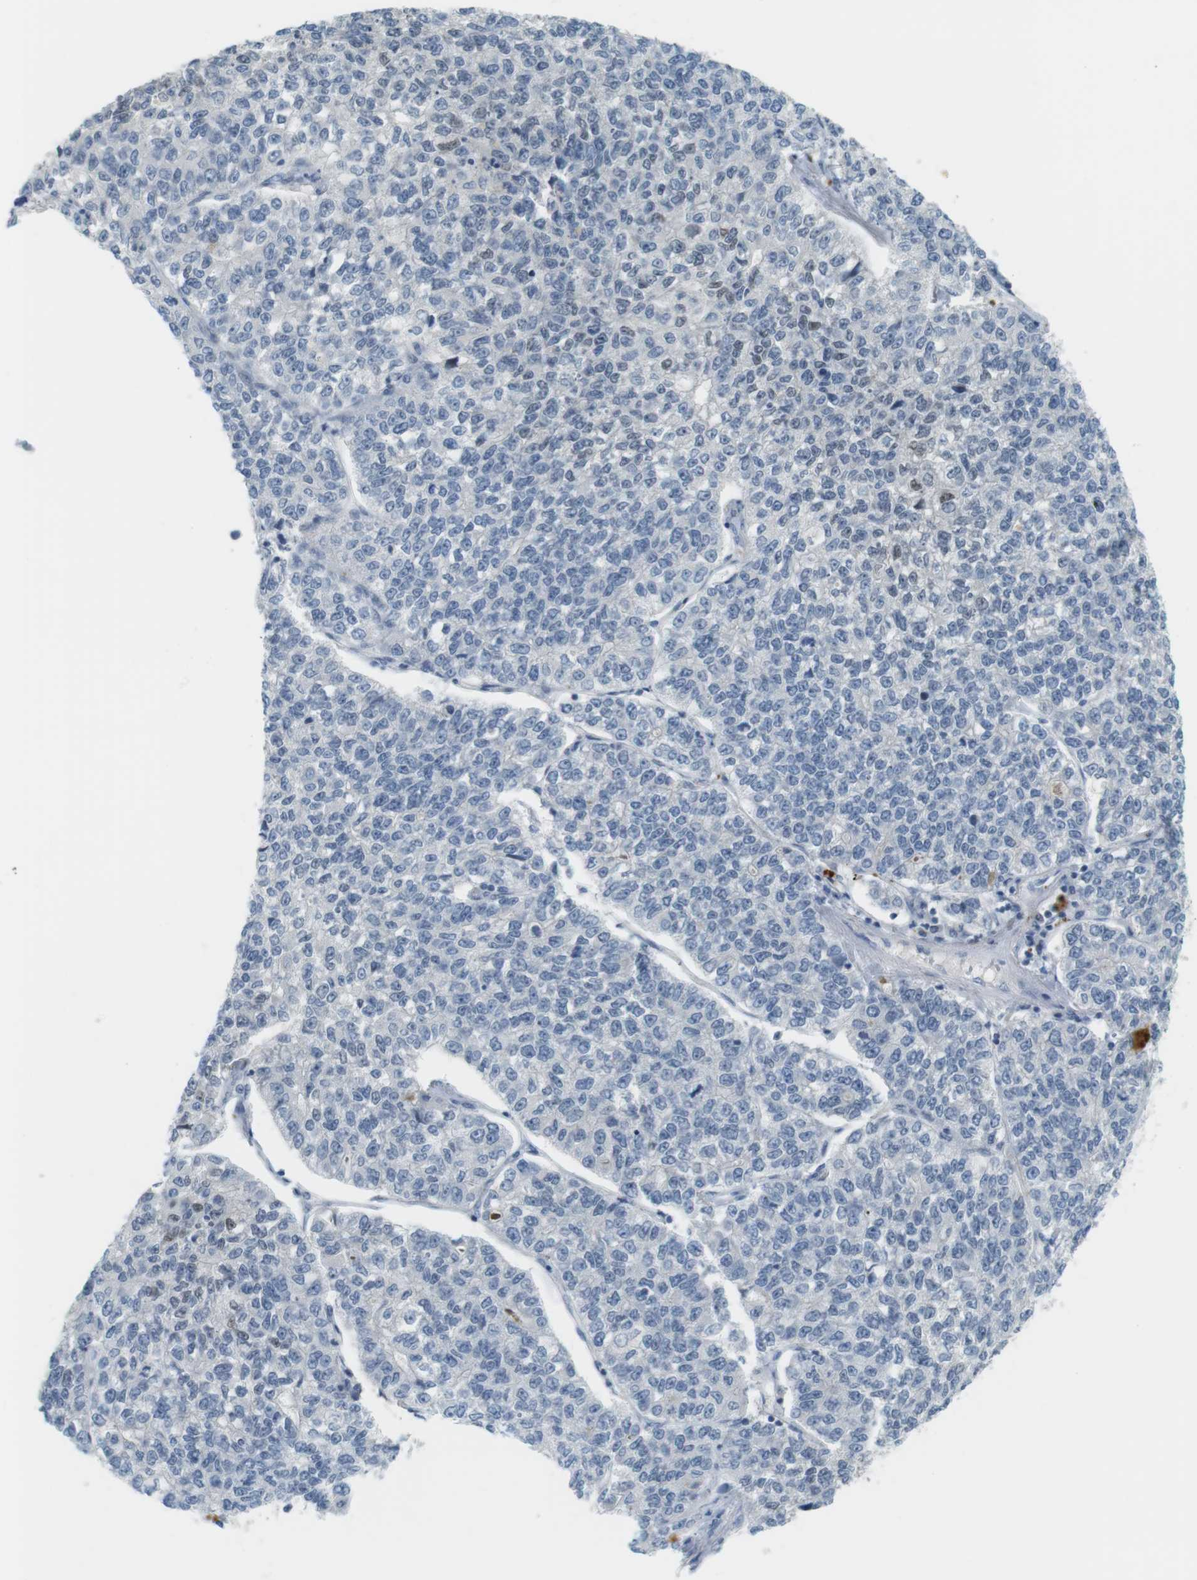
{"staining": {"intensity": "negative", "quantity": "none", "location": "none"}, "tissue": "lung cancer", "cell_type": "Tumor cells", "image_type": "cancer", "snomed": [{"axis": "morphology", "description": "Adenocarcinoma, NOS"}, {"axis": "topography", "description": "Lung"}], "caption": "The image exhibits no significant expression in tumor cells of lung adenocarcinoma.", "gene": "CREB3L2", "patient": {"sex": "male", "age": 49}}